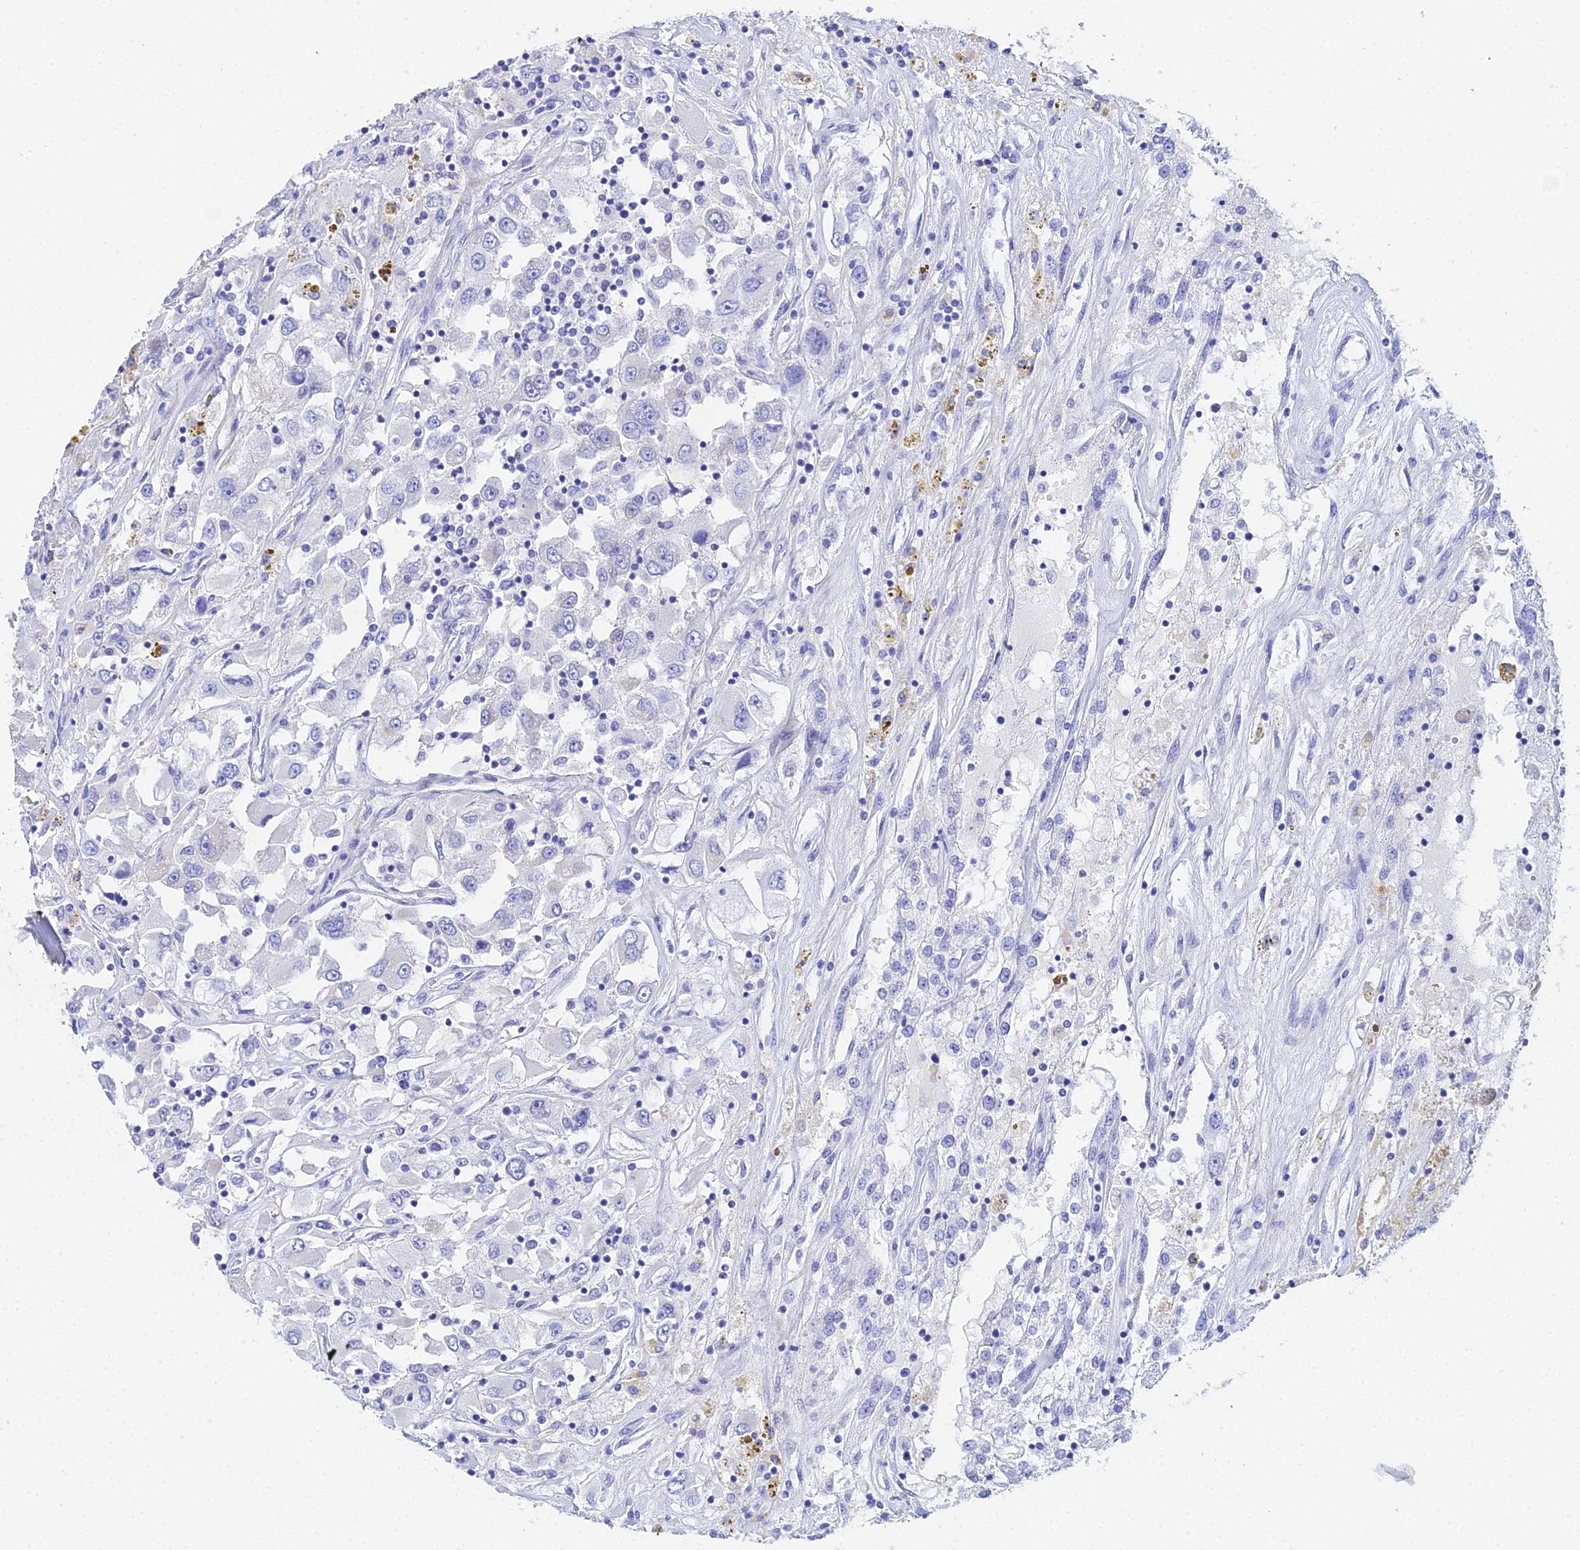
{"staining": {"intensity": "negative", "quantity": "none", "location": "none"}, "tissue": "renal cancer", "cell_type": "Tumor cells", "image_type": "cancer", "snomed": [{"axis": "morphology", "description": "Adenocarcinoma, NOS"}, {"axis": "topography", "description": "Kidney"}], "caption": "This is an IHC micrograph of renal cancer (adenocarcinoma). There is no positivity in tumor cells.", "gene": "CELA3A", "patient": {"sex": "female", "age": 52}}